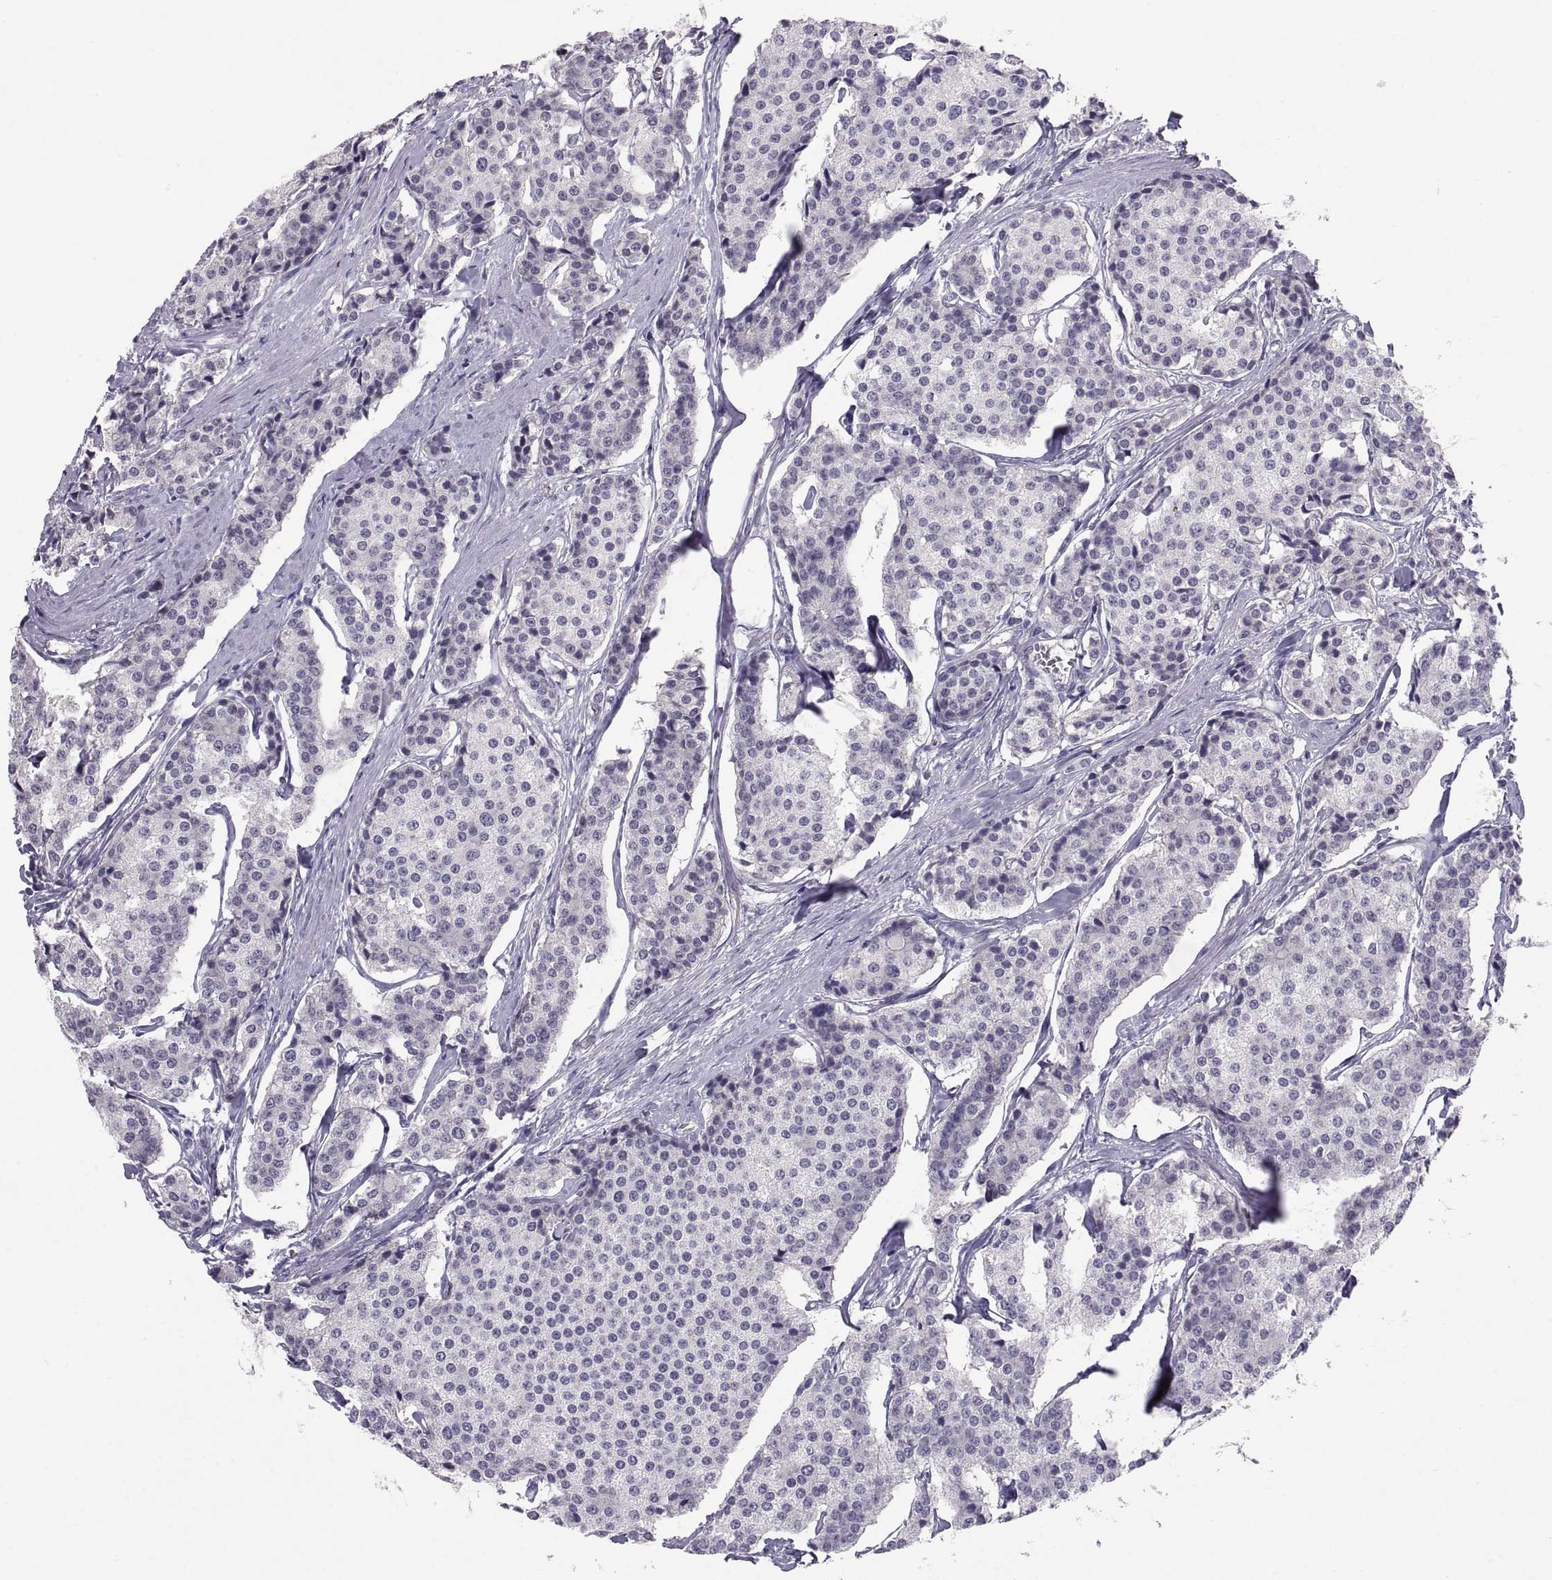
{"staining": {"intensity": "negative", "quantity": "none", "location": "none"}, "tissue": "carcinoid", "cell_type": "Tumor cells", "image_type": "cancer", "snomed": [{"axis": "morphology", "description": "Carcinoid, malignant, NOS"}, {"axis": "topography", "description": "Small intestine"}], "caption": "DAB (3,3'-diaminobenzidine) immunohistochemical staining of carcinoid demonstrates no significant positivity in tumor cells.", "gene": "PKP1", "patient": {"sex": "female", "age": 65}}